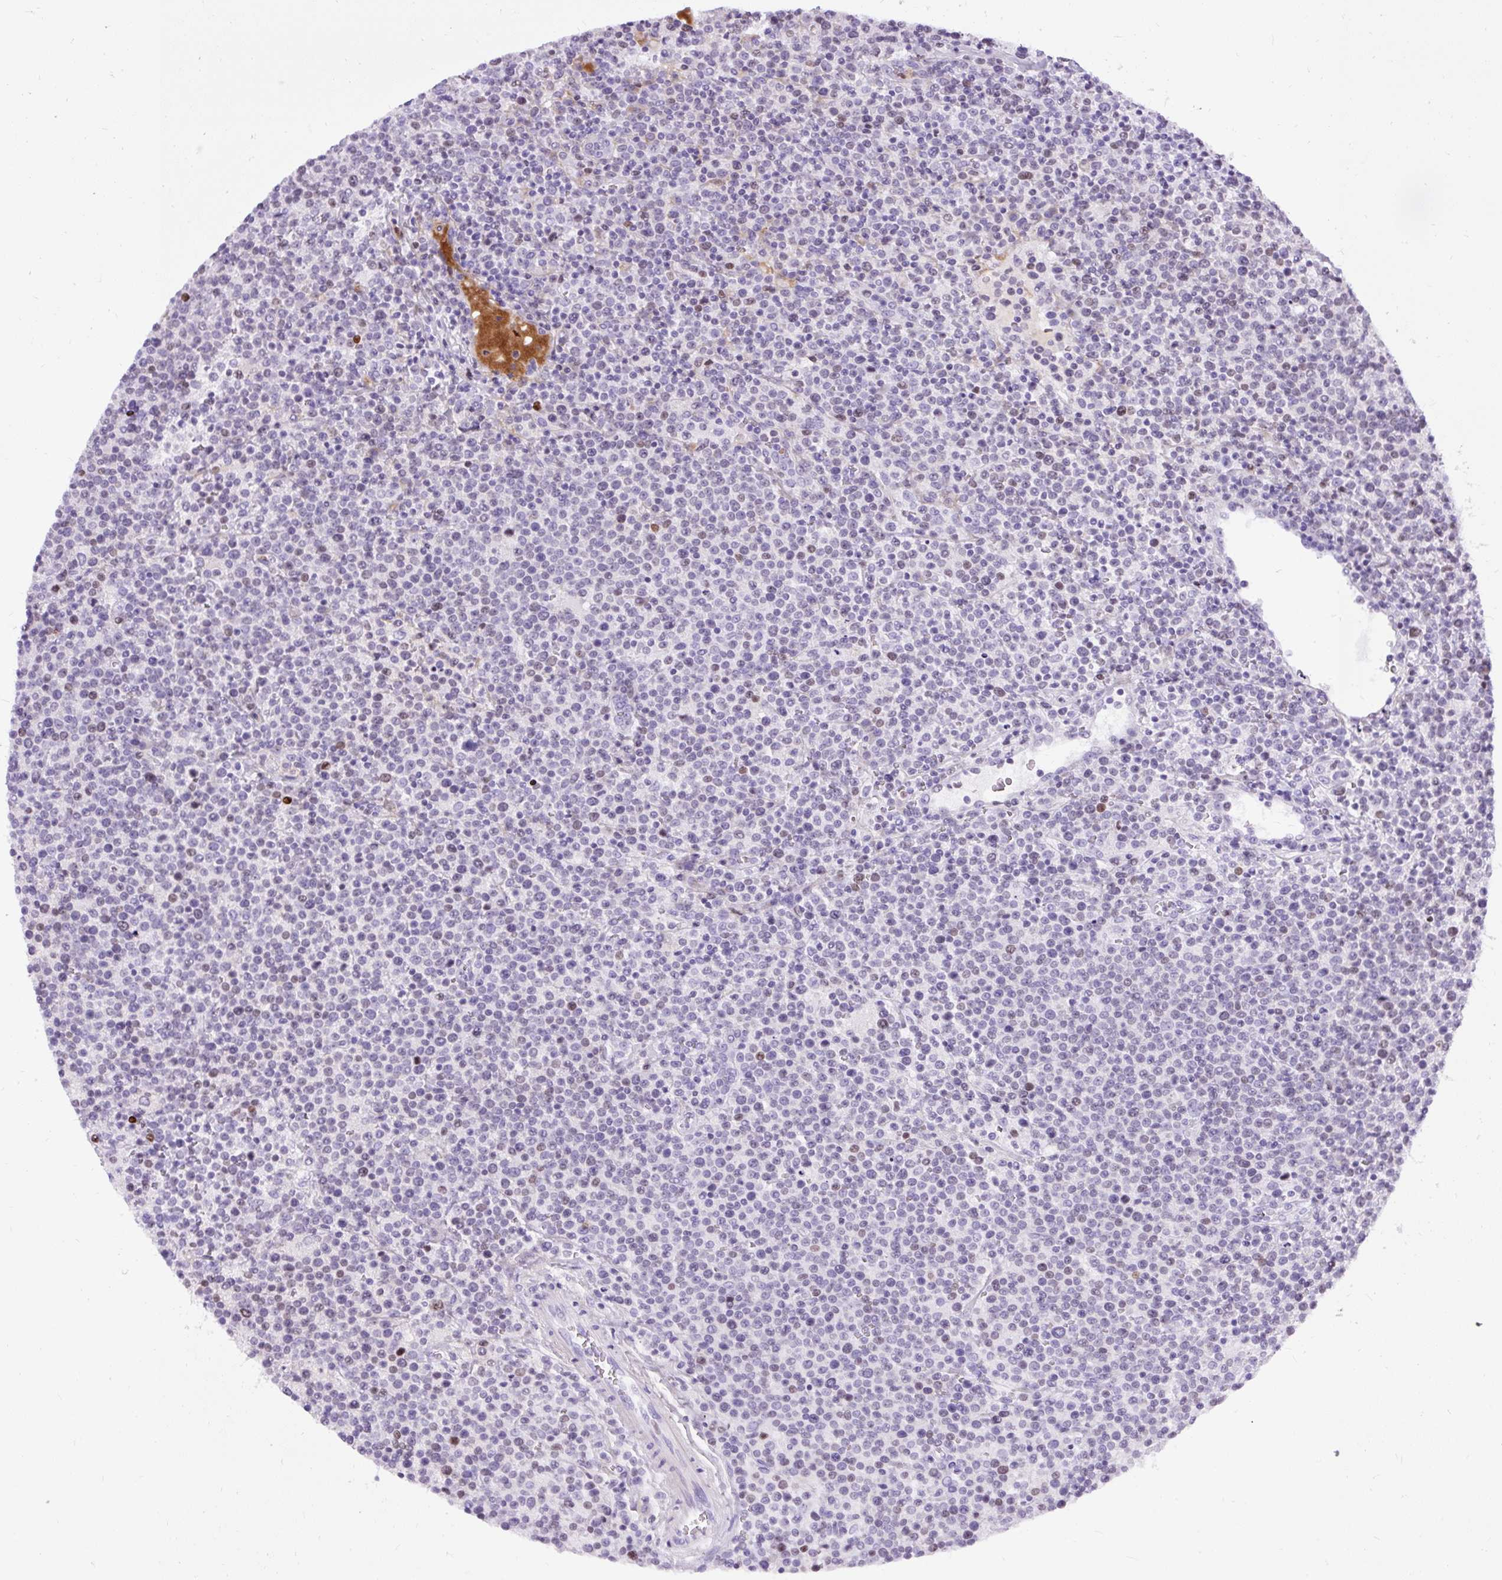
{"staining": {"intensity": "negative", "quantity": "none", "location": "none"}, "tissue": "lymphoma", "cell_type": "Tumor cells", "image_type": "cancer", "snomed": [{"axis": "morphology", "description": "Malignant lymphoma, non-Hodgkin's type, High grade"}, {"axis": "topography", "description": "Lymph node"}], "caption": "IHC micrograph of neoplastic tissue: human malignant lymphoma, non-Hodgkin's type (high-grade) stained with DAB demonstrates no significant protein expression in tumor cells.", "gene": "SPC24", "patient": {"sex": "male", "age": 61}}